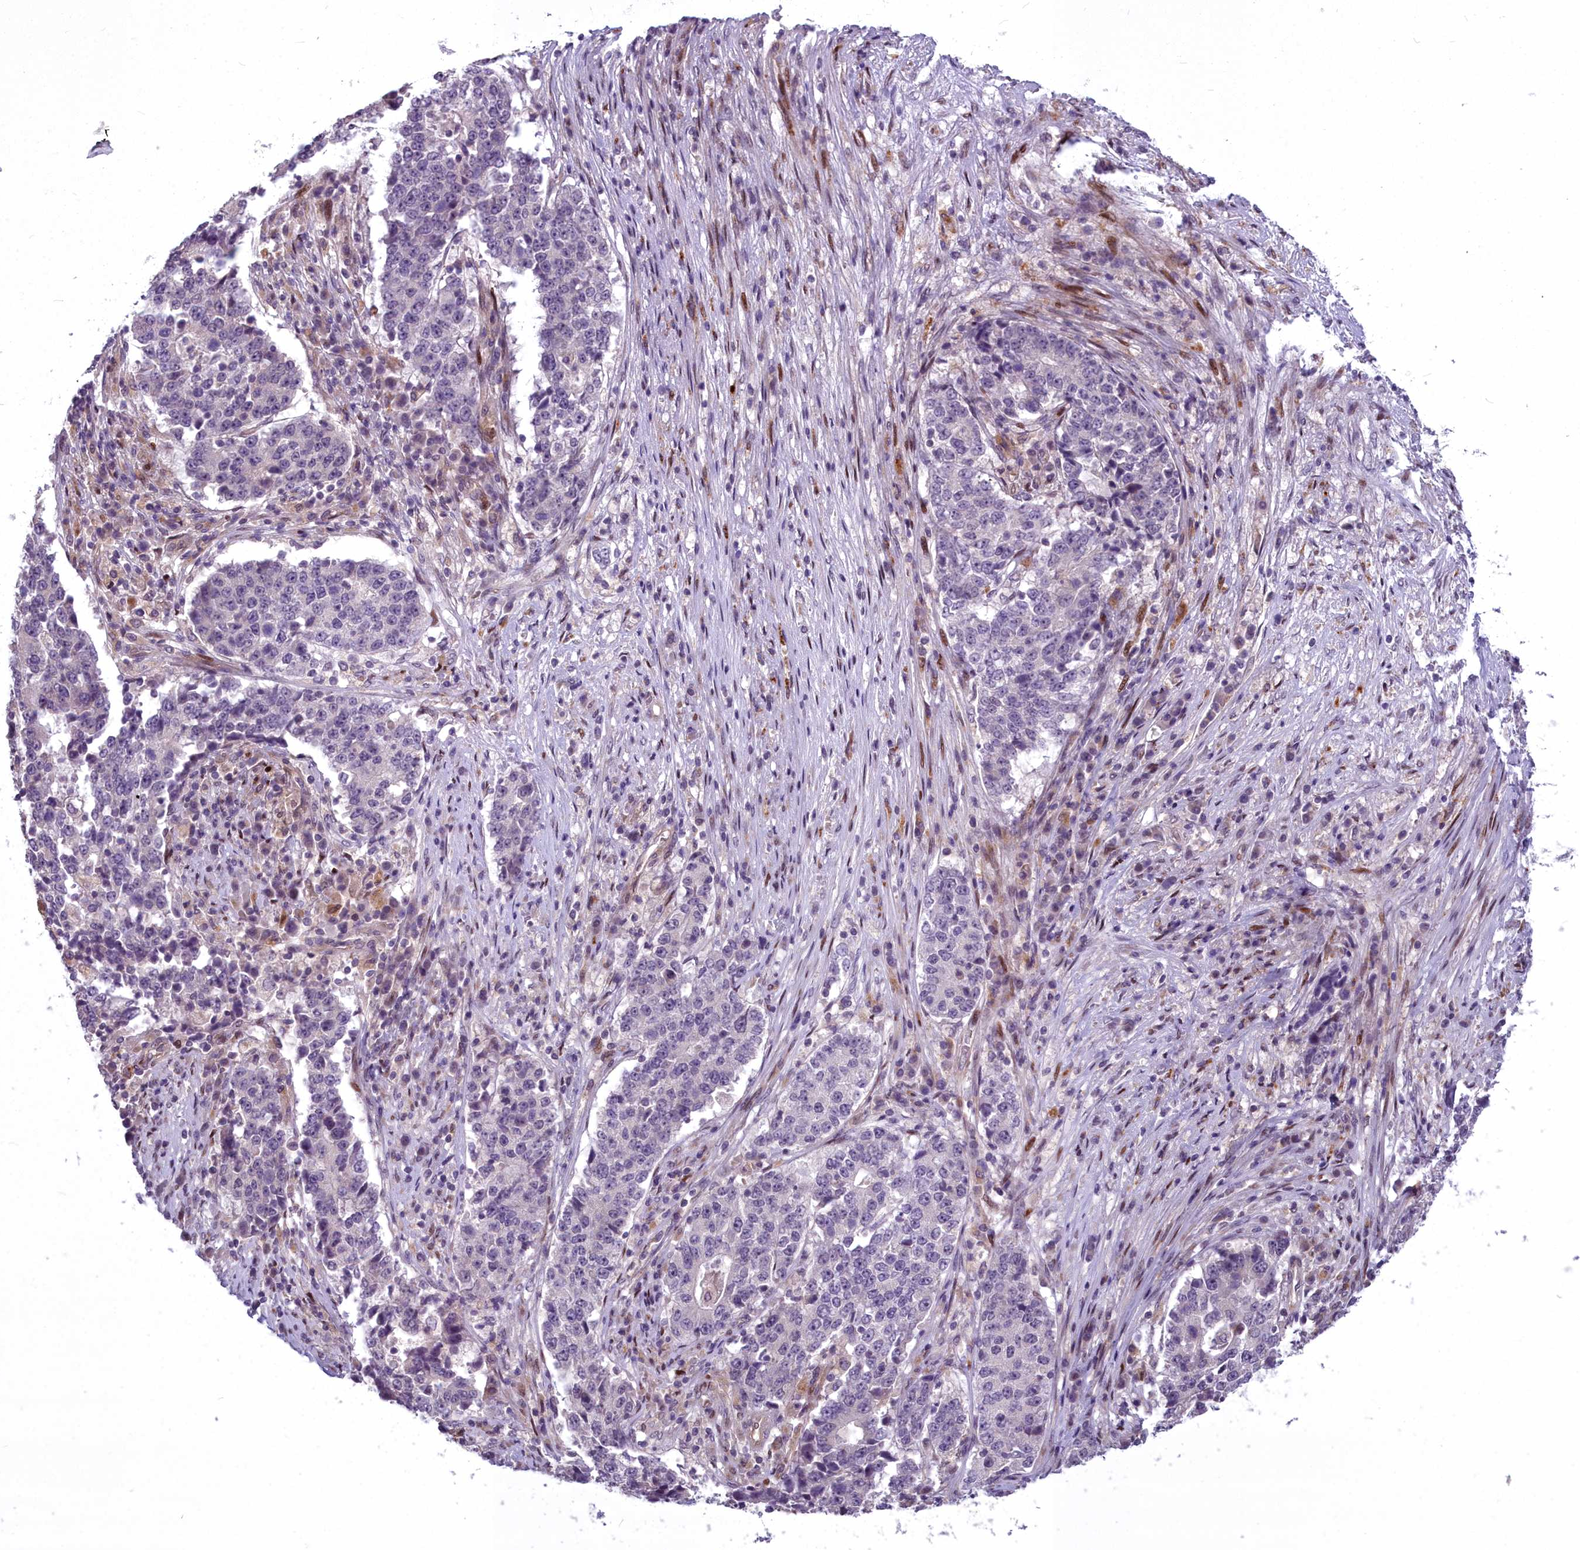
{"staining": {"intensity": "negative", "quantity": "none", "location": "none"}, "tissue": "stomach cancer", "cell_type": "Tumor cells", "image_type": "cancer", "snomed": [{"axis": "morphology", "description": "Adenocarcinoma, NOS"}, {"axis": "topography", "description": "Stomach"}], "caption": "Tumor cells are negative for brown protein staining in stomach cancer.", "gene": "AP1M1", "patient": {"sex": "male", "age": 59}}